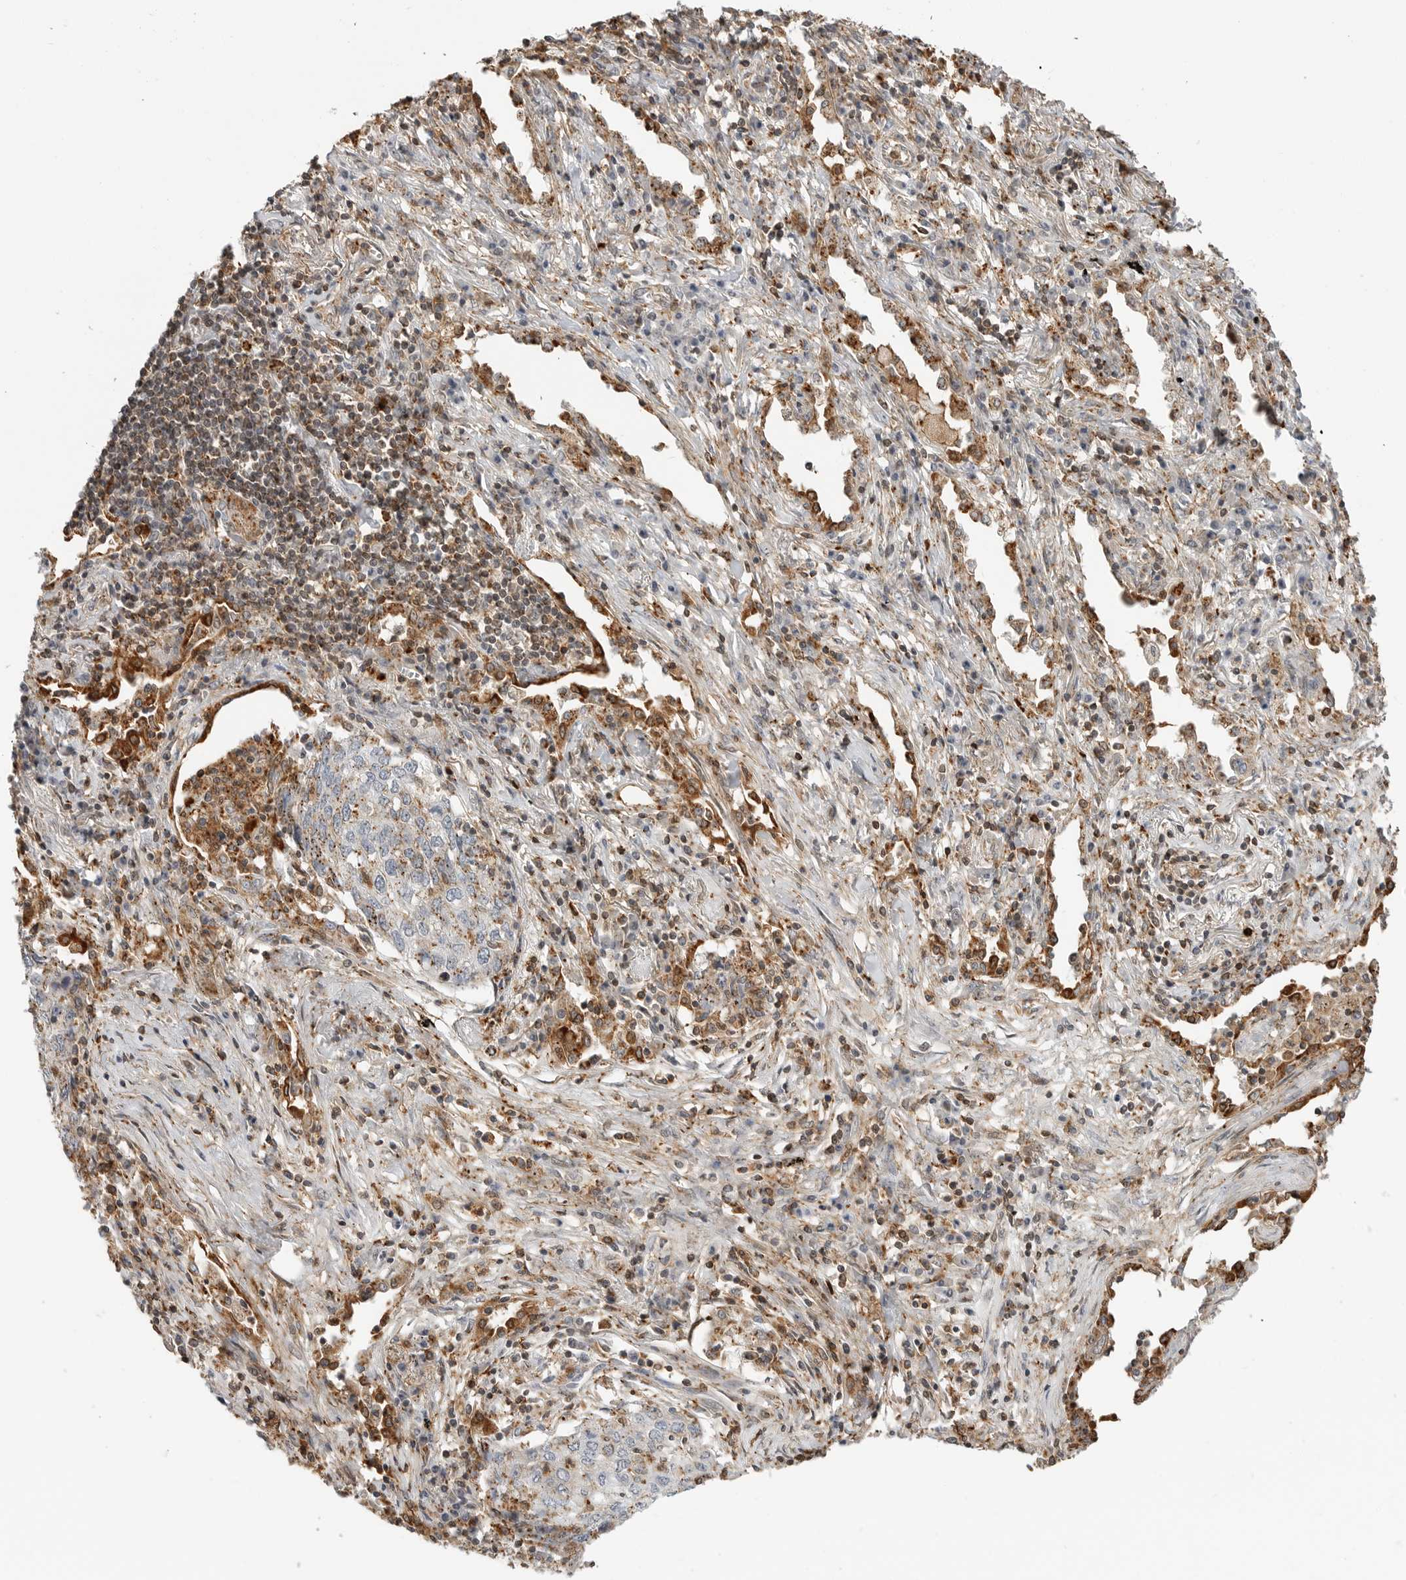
{"staining": {"intensity": "weak", "quantity": "<25%", "location": "cytoplasmic/membranous"}, "tissue": "lung cancer", "cell_type": "Tumor cells", "image_type": "cancer", "snomed": [{"axis": "morphology", "description": "Squamous cell carcinoma, NOS"}, {"axis": "topography", "description": "Lung"}], "caption": "The immunohistochemistry (IHC) micrograph has no significant staining in tumor cells of lung squamous cell carcinoma tissue.", "gene": "ANXA11", "patient": {"sex": "female", "age": 63}}